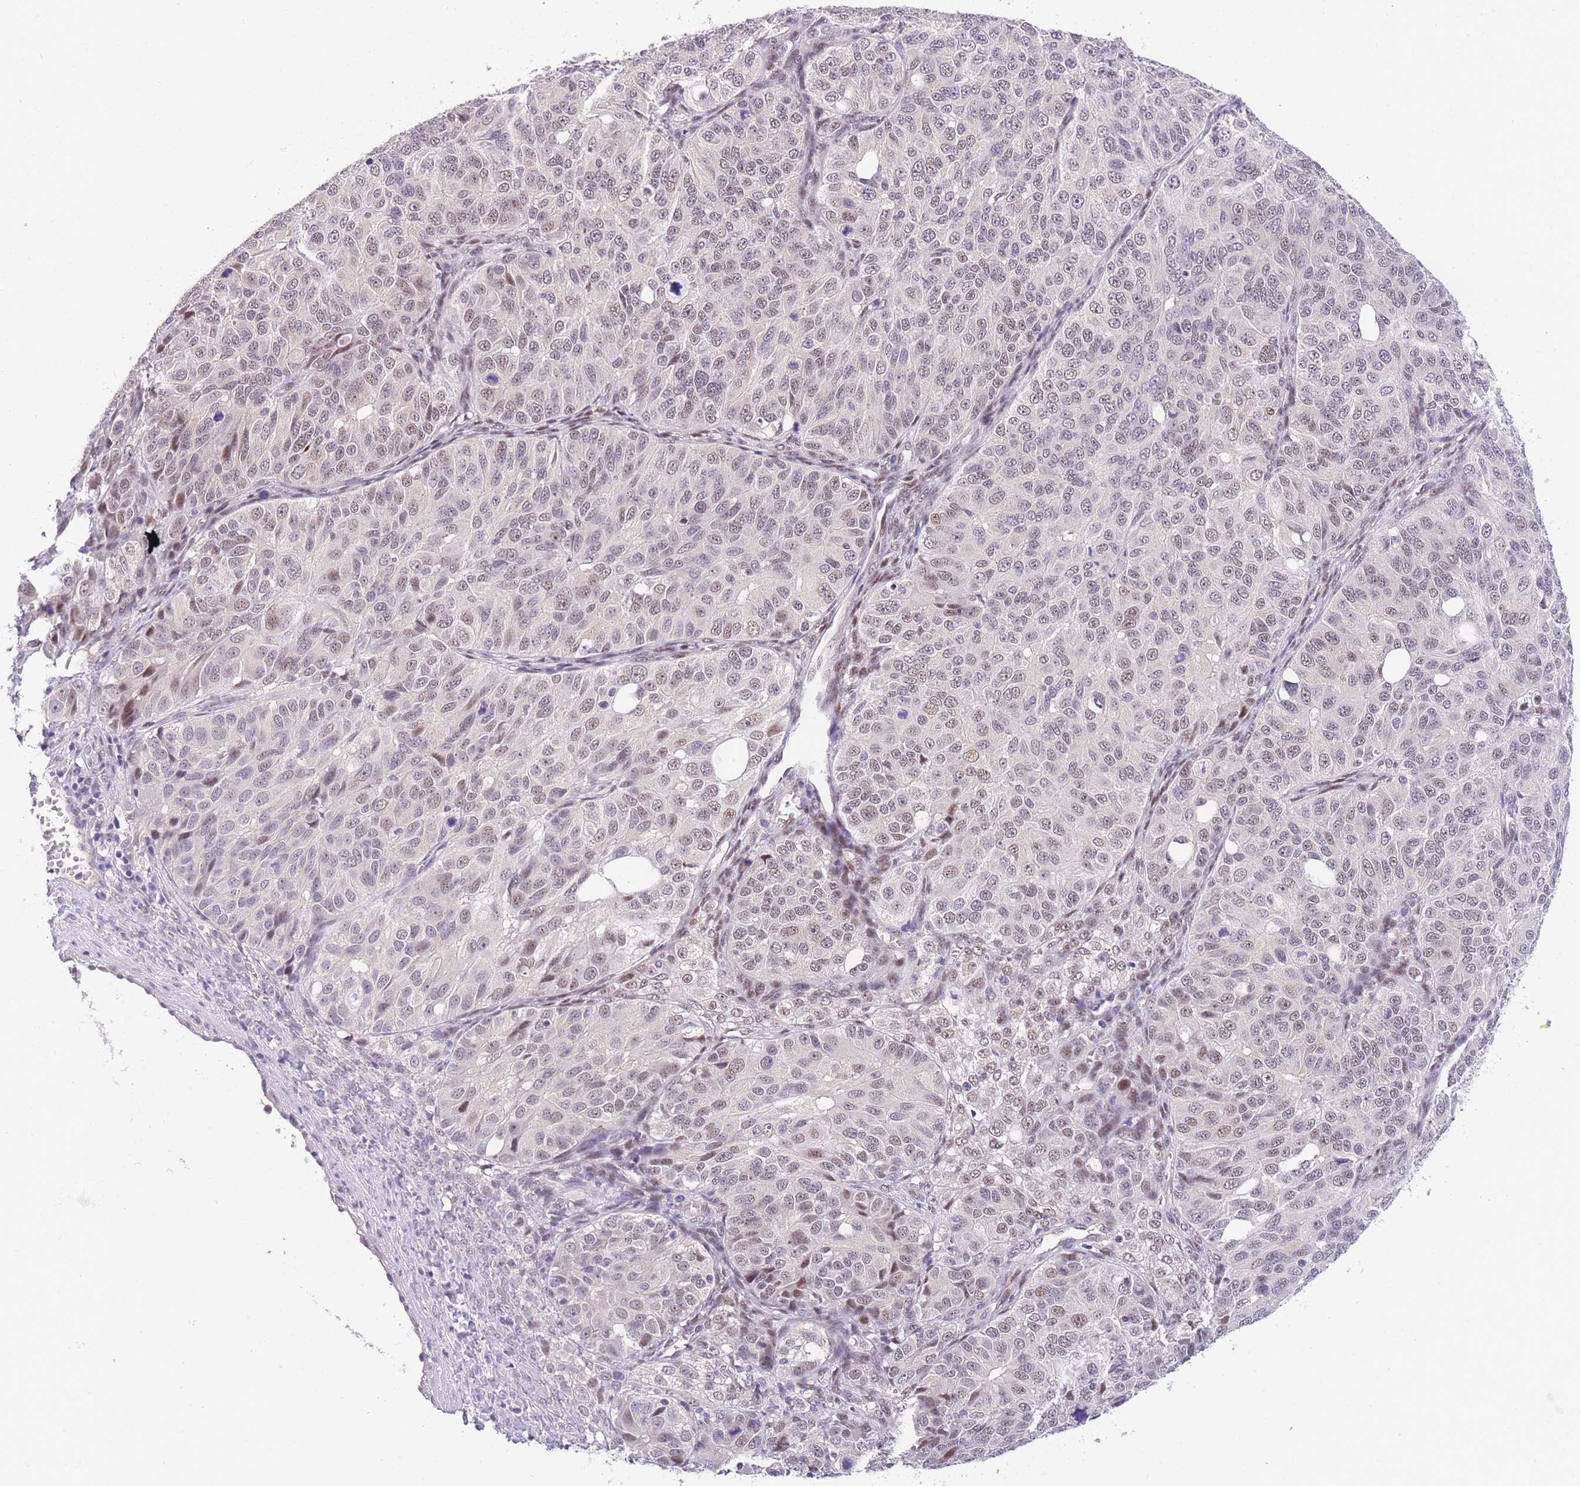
{"staining": {"intensity": "weak", "quantity": "25%-75%", "location": "nuclear"}, "tissue": "ovarian cancer", "cell_type": "Tumor cells", "image_type": "cancer", "snomed": [{"axis": "morphology", "description": "Carcinoma, endometroid"}, {"axis": "topography", "description": "Ovary"}], "caption": "Ovarian cancer (endometroid carcinoma) stained with a brown dye shows weak nuclear positive expression in about 25%-75% of tumor cells.", "gene": "SLC35F2", "patient": {"sex": "female", "age": 51}}